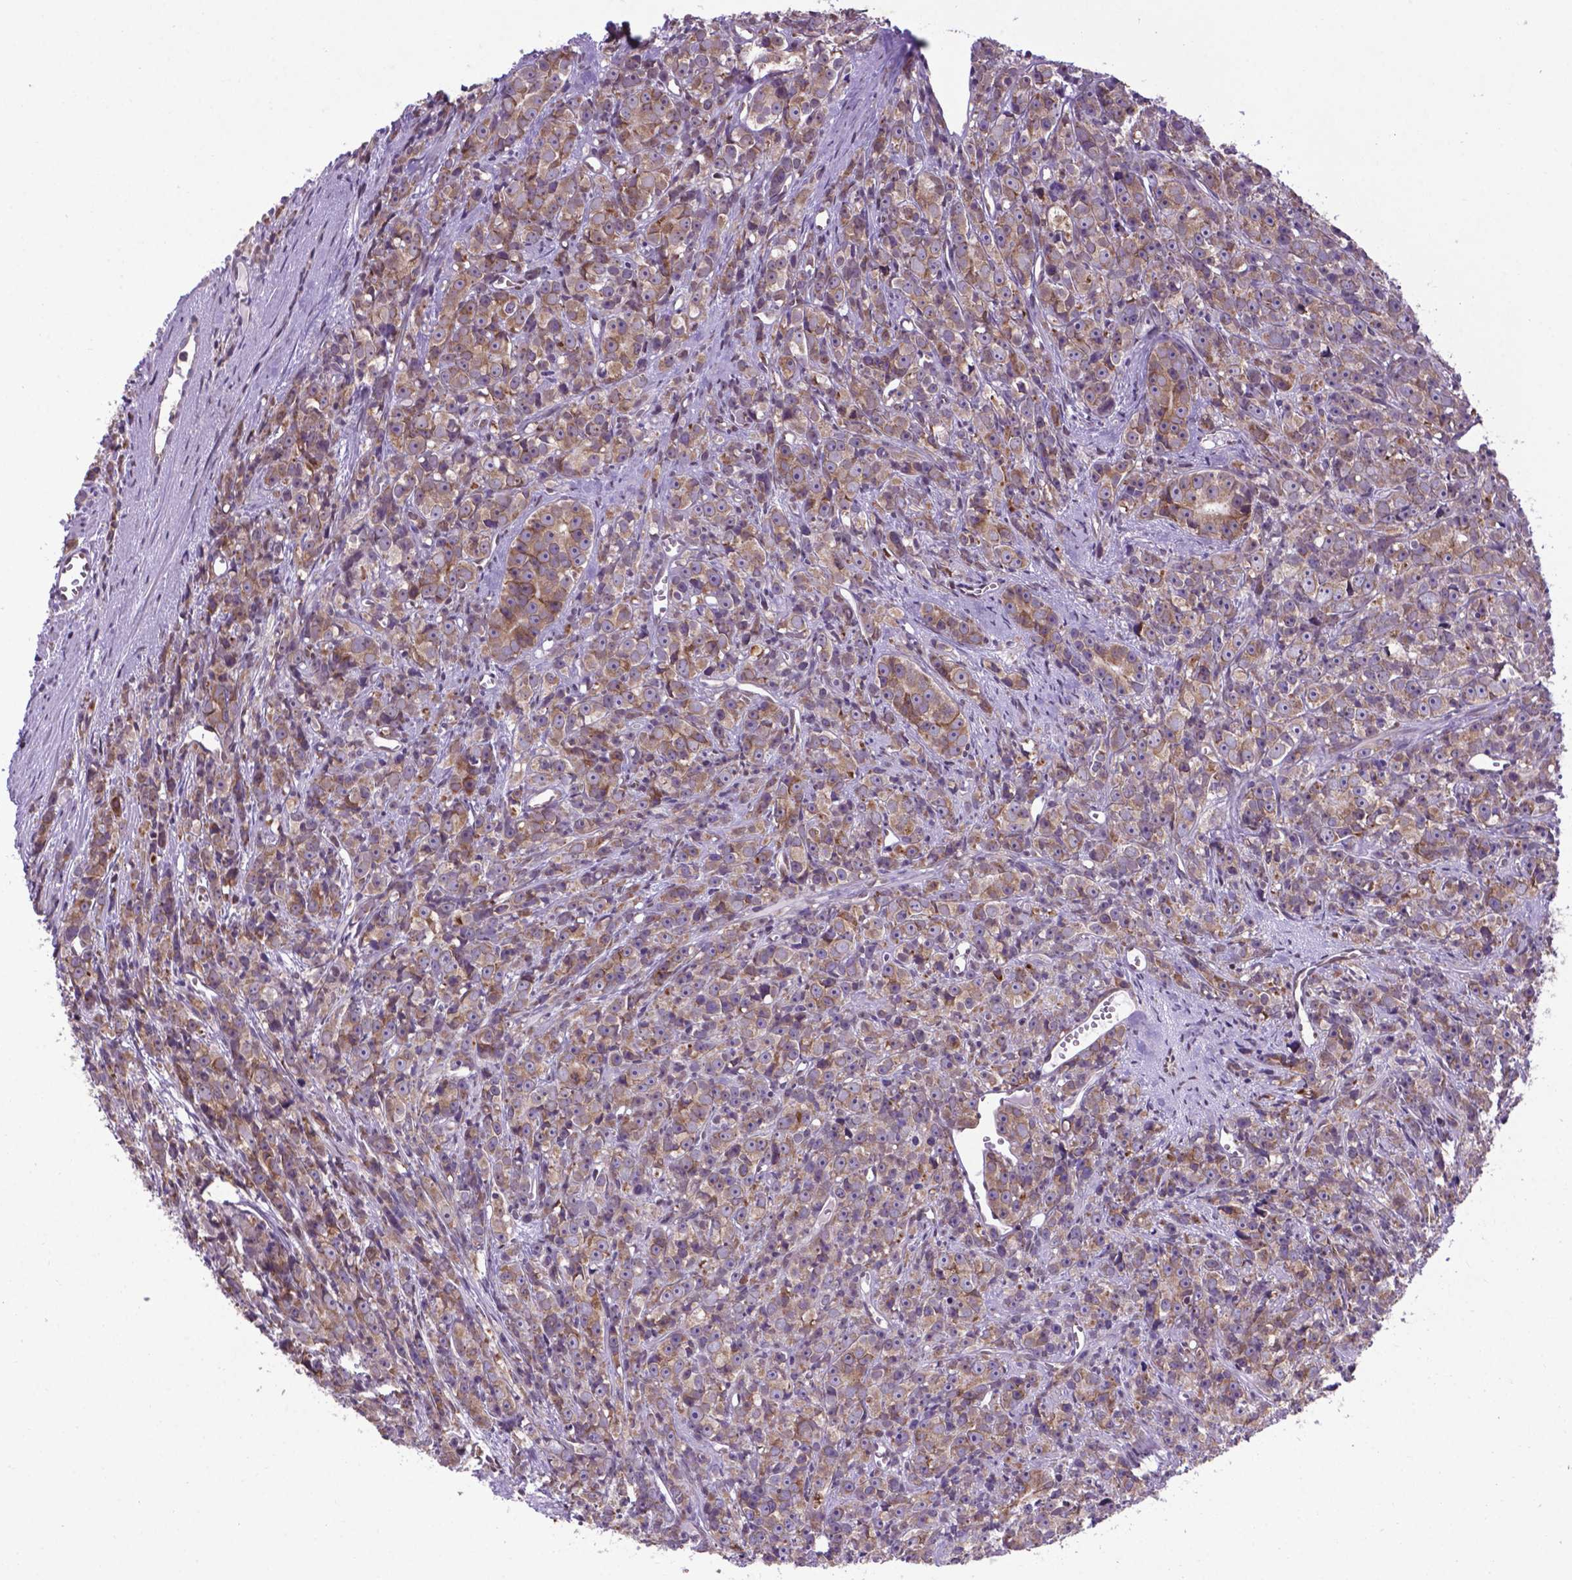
{"staining": {"intensity": "moderate", "quantity": "25%-75%", "location": "cytoplasmic/membranous"}, "tissue": "prostate cancer", "cell_type": "Tumor cells", "image_type": "cancer", "snomed": [{"axis": "morphology", "description": "Adenocarcinoma, High grade"}, {"axis": "topography", "description": "Prostate"}], "caption": "Immunohistochemistry (IHC) histopathology image of prostate cancer stained for a protein (brown), which displays medium levels of moderate cytoplasmic/membranous staining in approximately 25%-75% of tumor cells.", "gene": "WDR83OS", "patient": {"sex": "male", "age": 77}}